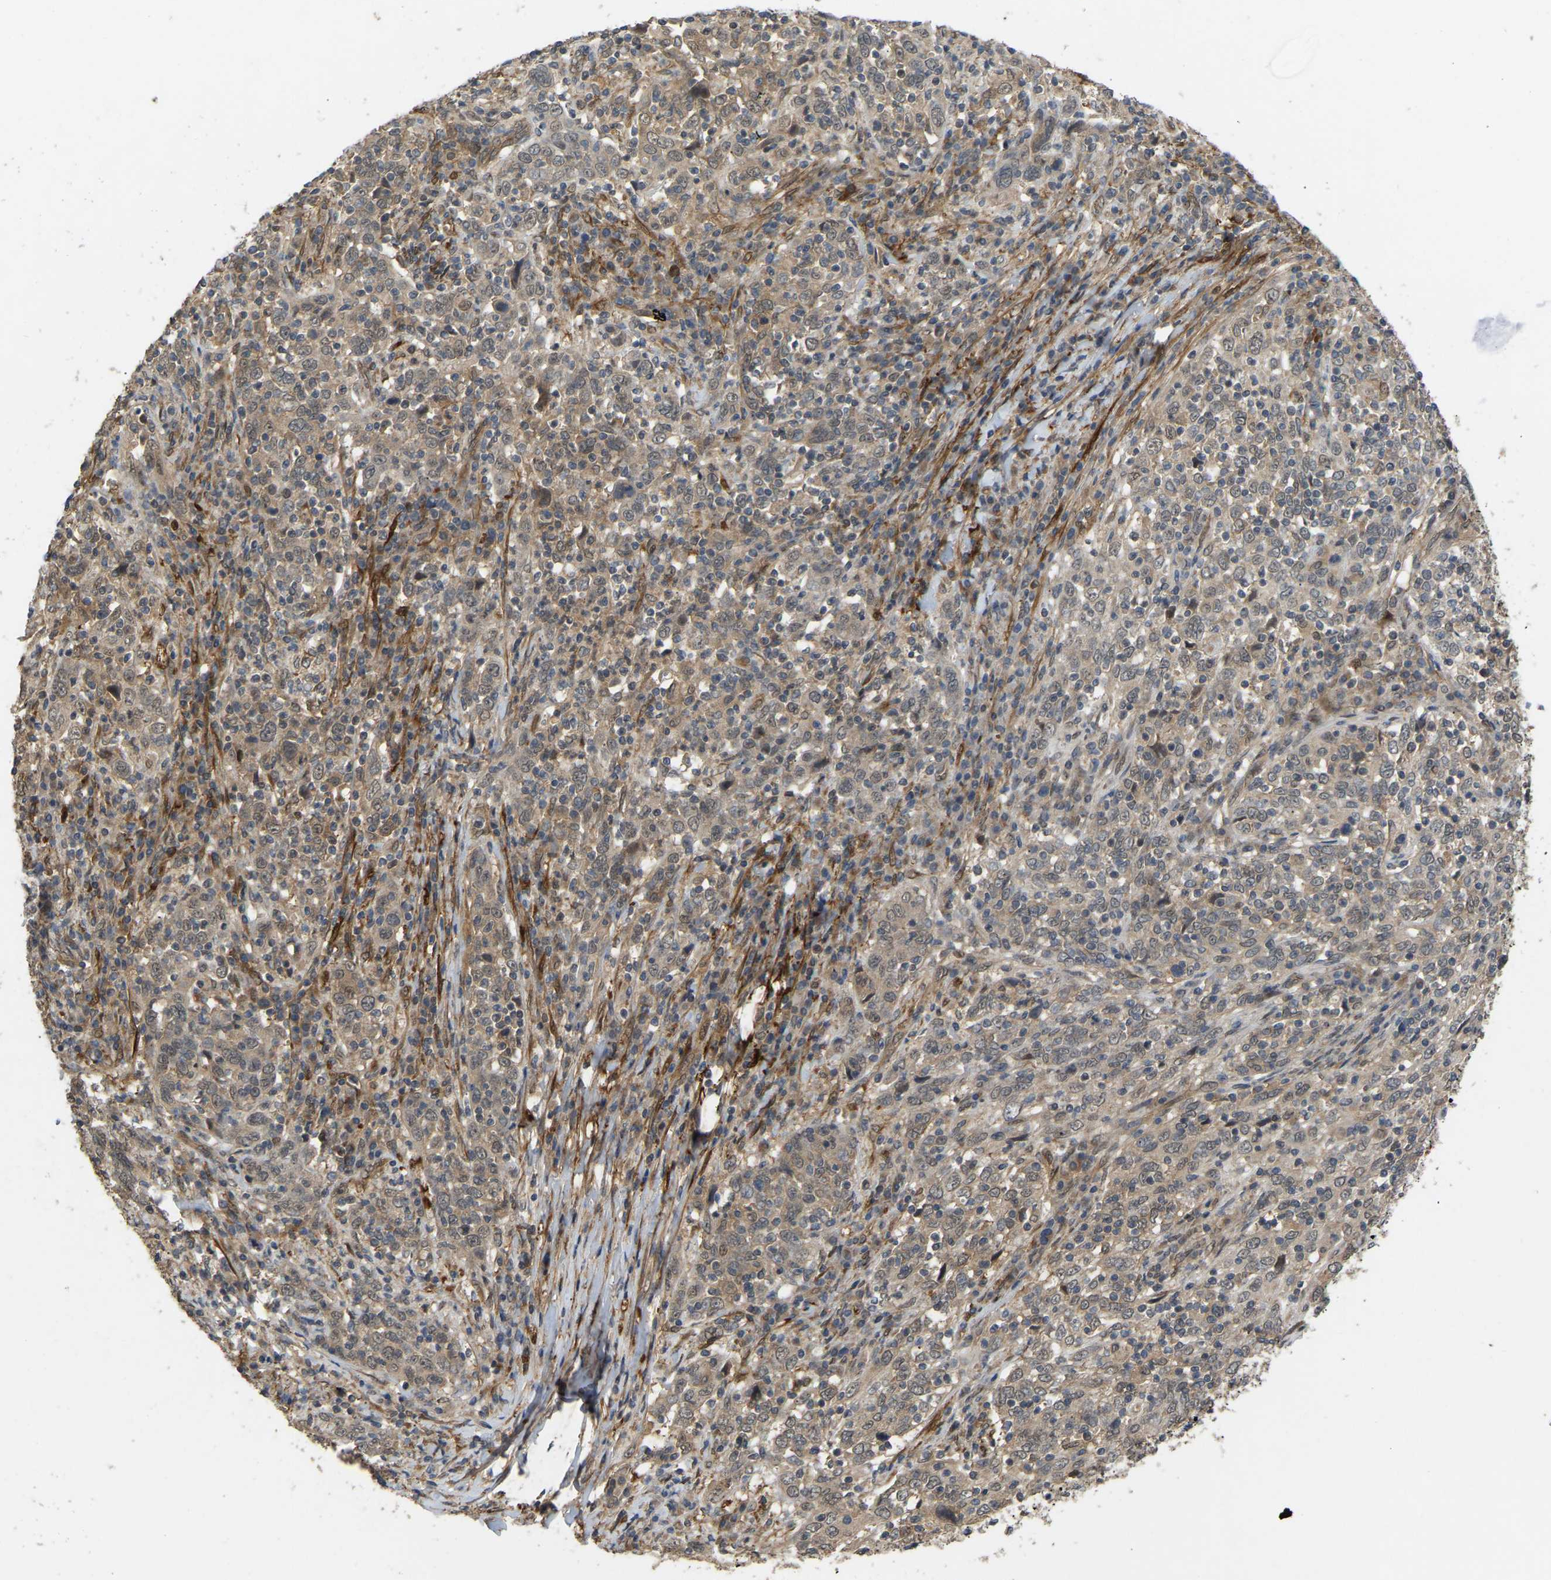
{"staining": {"intensity": "weak", "quantity": "25%-75%", "location": "cytoplasmic/membranous,nuclear"}, "tissue": "cervical cancer", "cell_type": "Tumor cells", "image_type": "cancer", "snomed": [{"axis": "morphology", "description": "Squamous cell carcinoma, NOS"}, {"axis": "topography", "description": "Cervix"}], "caption": "Cervical squamous cell carcinoma was stained to show a protein in brown. There is low levels of weak cytoplasmic/membranous and nuclear staining in approximately 25%-75% of tumor cells.", "gene": "LIMK2", "patient": {"sex": "female", "age": 46}}